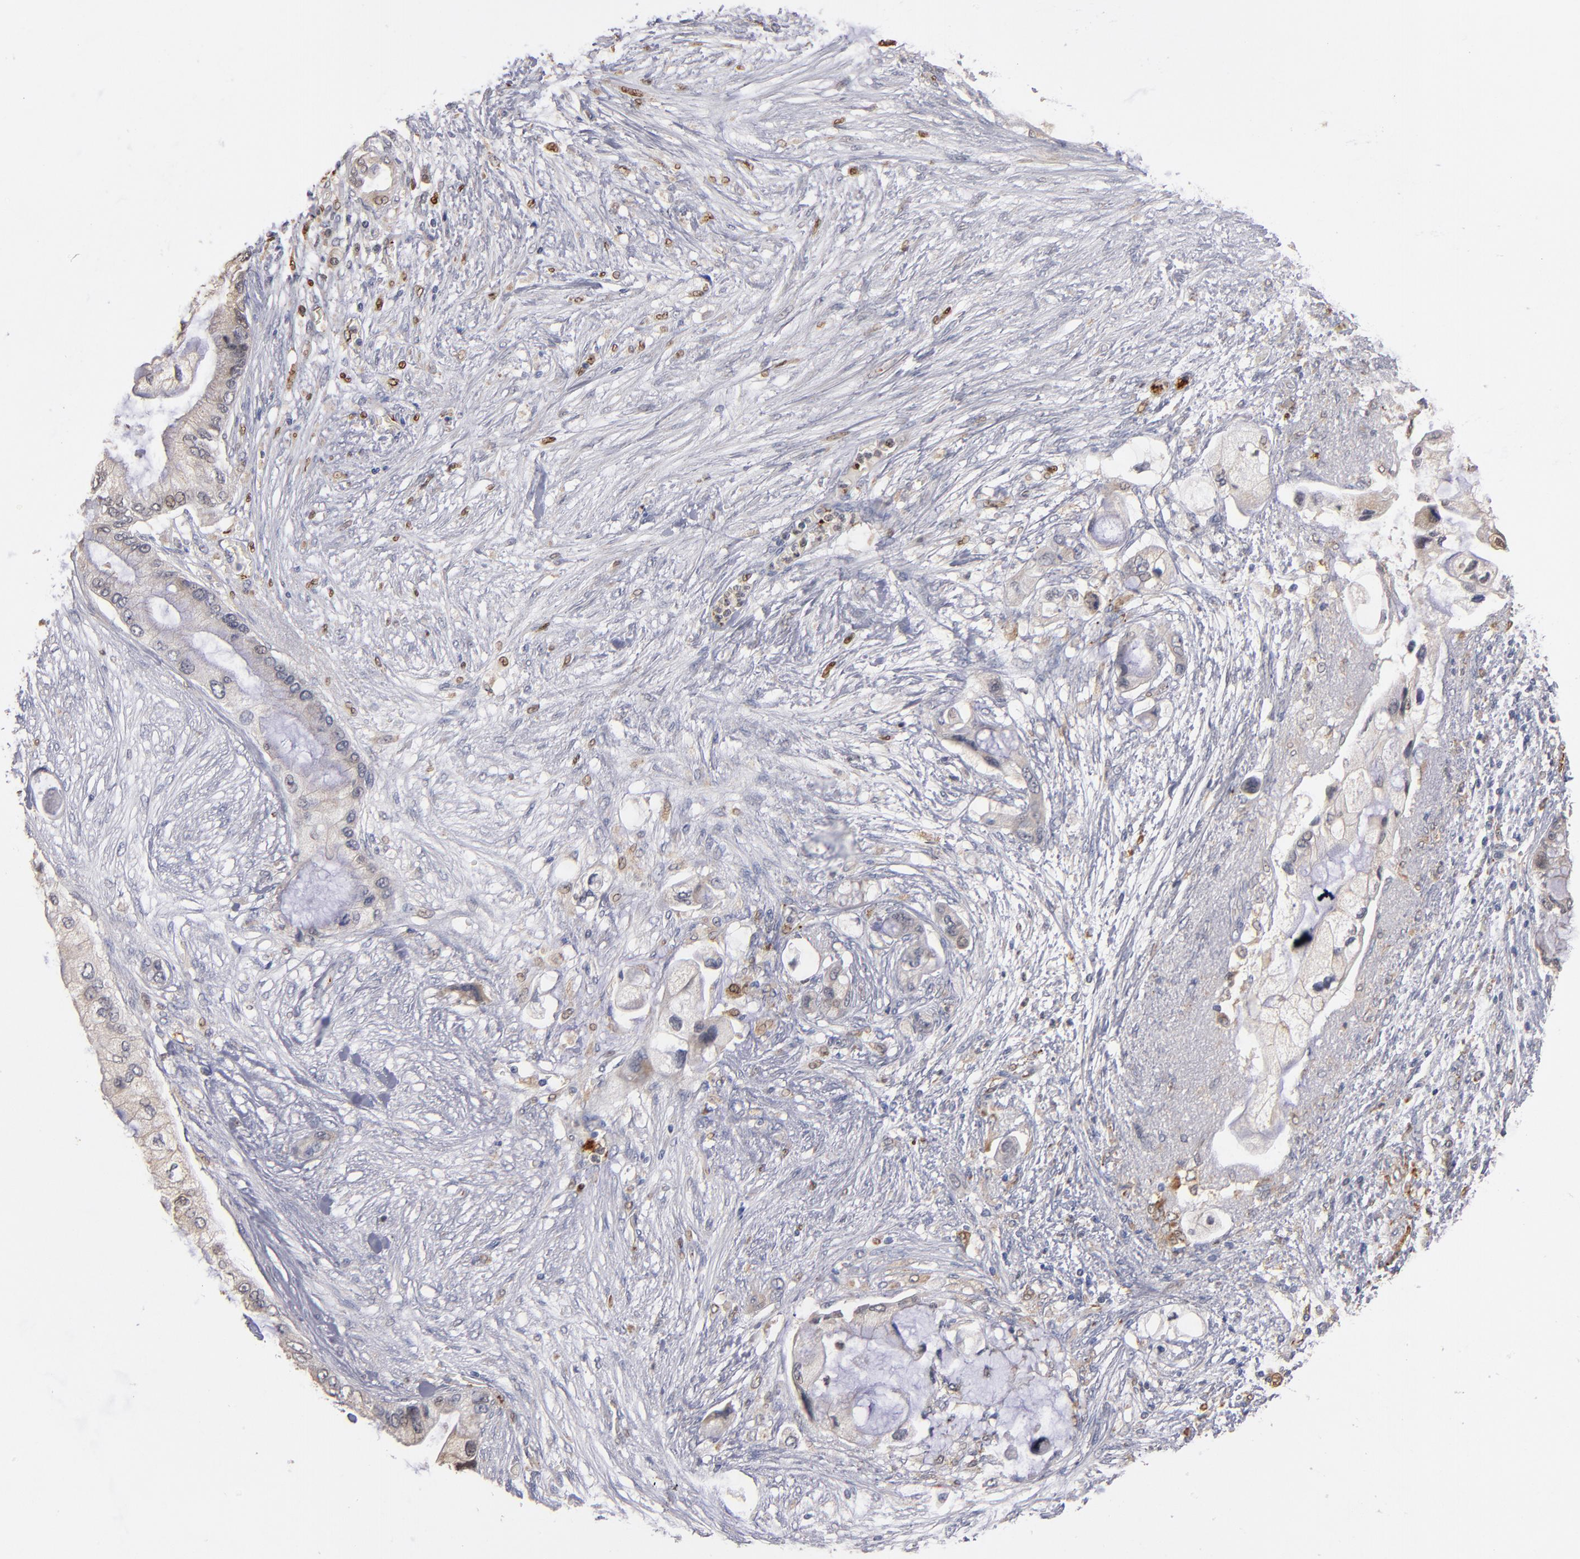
{"staining": {"intensity": "weak", "quantity": "<25%", "location": "cytoplasmic/membranous"}, "tissue": "pancreatic cancer", "cell_type": "Tumor cells", "image_type": "cancer", "snomed": [{"axis": "morphology", "description": "Adenocarcinoma, NOS"}, {"axis": "topography", "description": "Pancreas"}], "caption": "This image is of pancreatic adenocarcinoma stained with immunohistochemistry to label a protein in brown with the nuclei are counter-stained blue. There is no staining in tumor cells.", "gene": "SELP", "patient": {"sex": "female", "age": 59}}